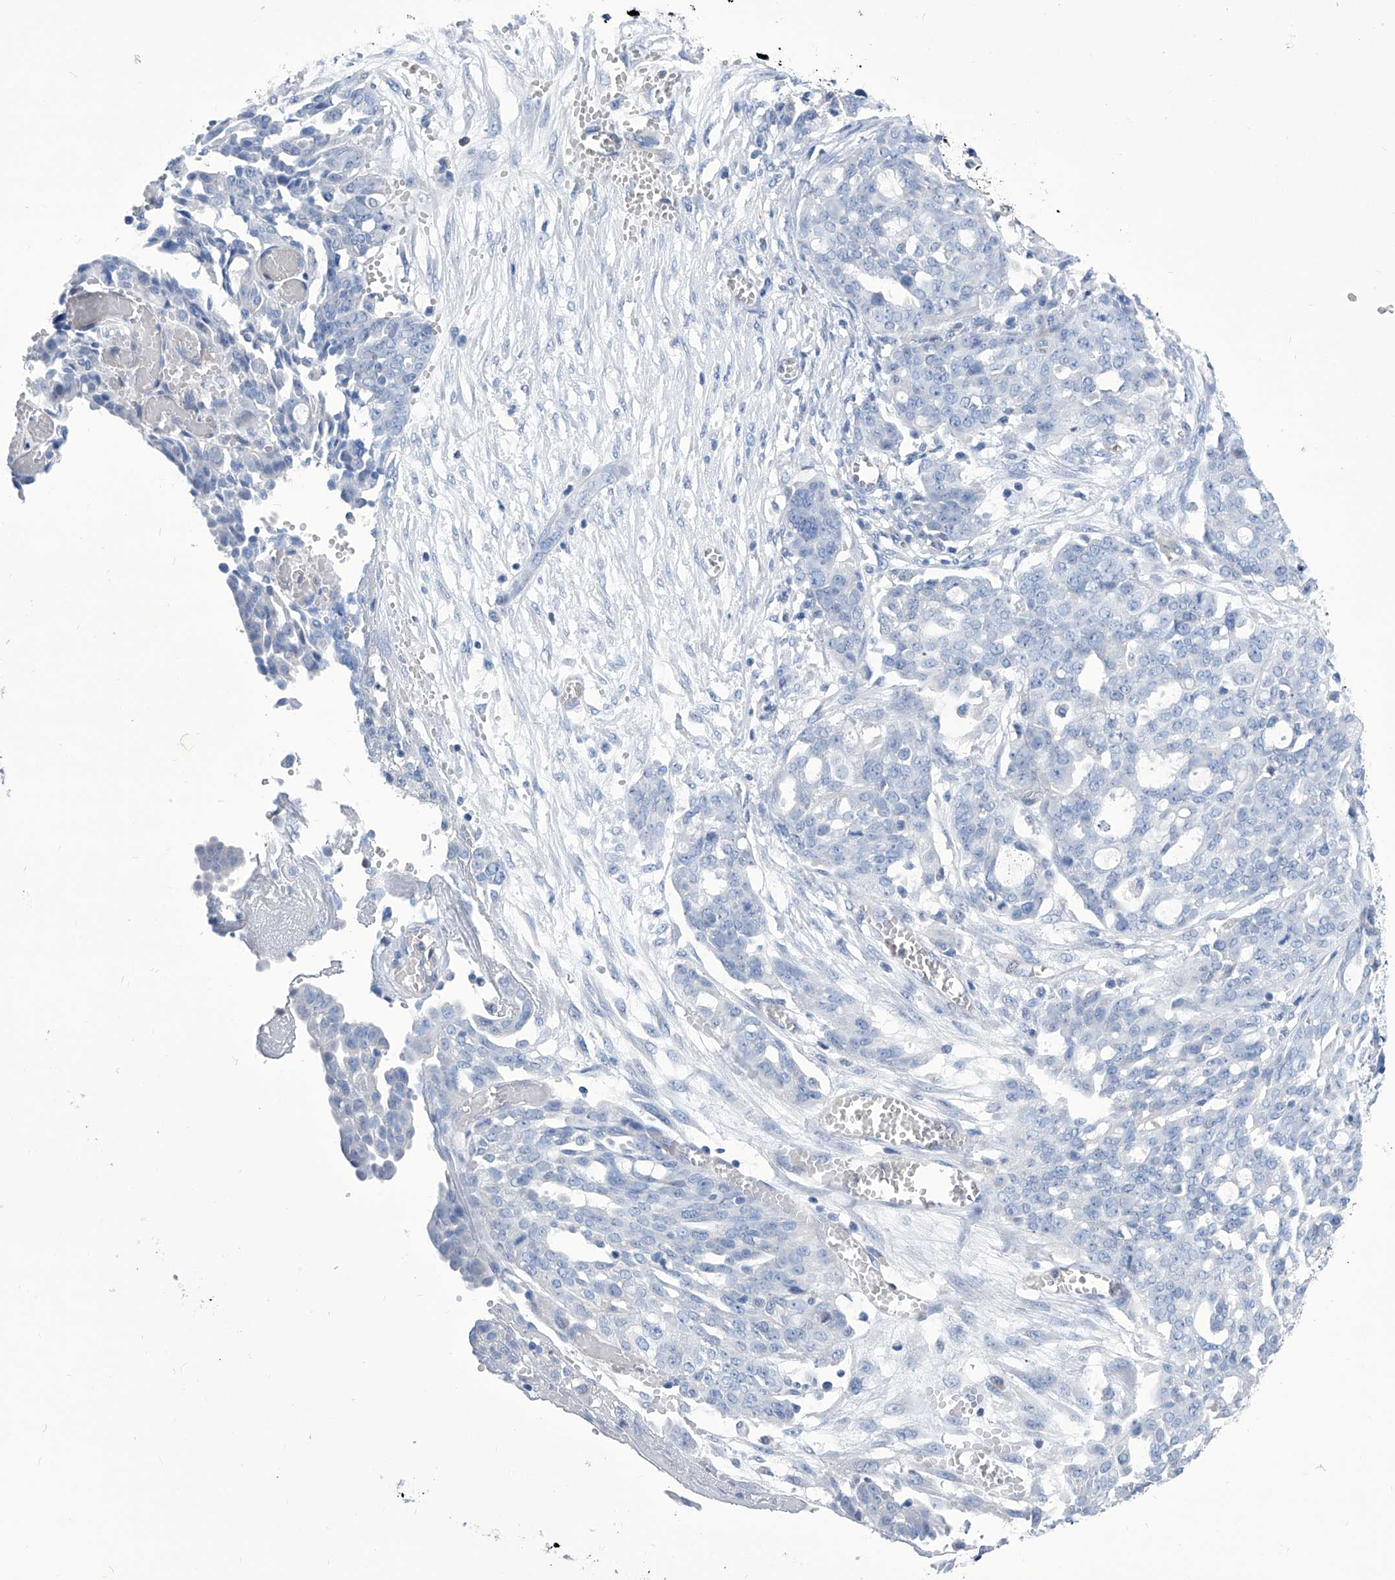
{"staining": {"intensity": "negative", "quantity": "none", "location": "none"}, "tissue": "ovarian cancer", "cell_type": "Tumor cells", "image_type": "cancer", "snomed": [{"axis": "morphology", "description": "Cystadenocarcinoma, serous, NOS"}, {"axis": "topography", "description": "Soft tissue"}, {"axis": "topography", "description": "Ovary"}], "caption": "High magnification brightfield microscopy of serous cystadenocarcinoma (ovarian) stained with DAB (3,3'-diaminobenzidine) (brown) and counterstained with hematoxylin (blue): tumor cells show no significant positivity.", "gene": "IMPA2", "patient": {"sex": "female", "age": 57}}